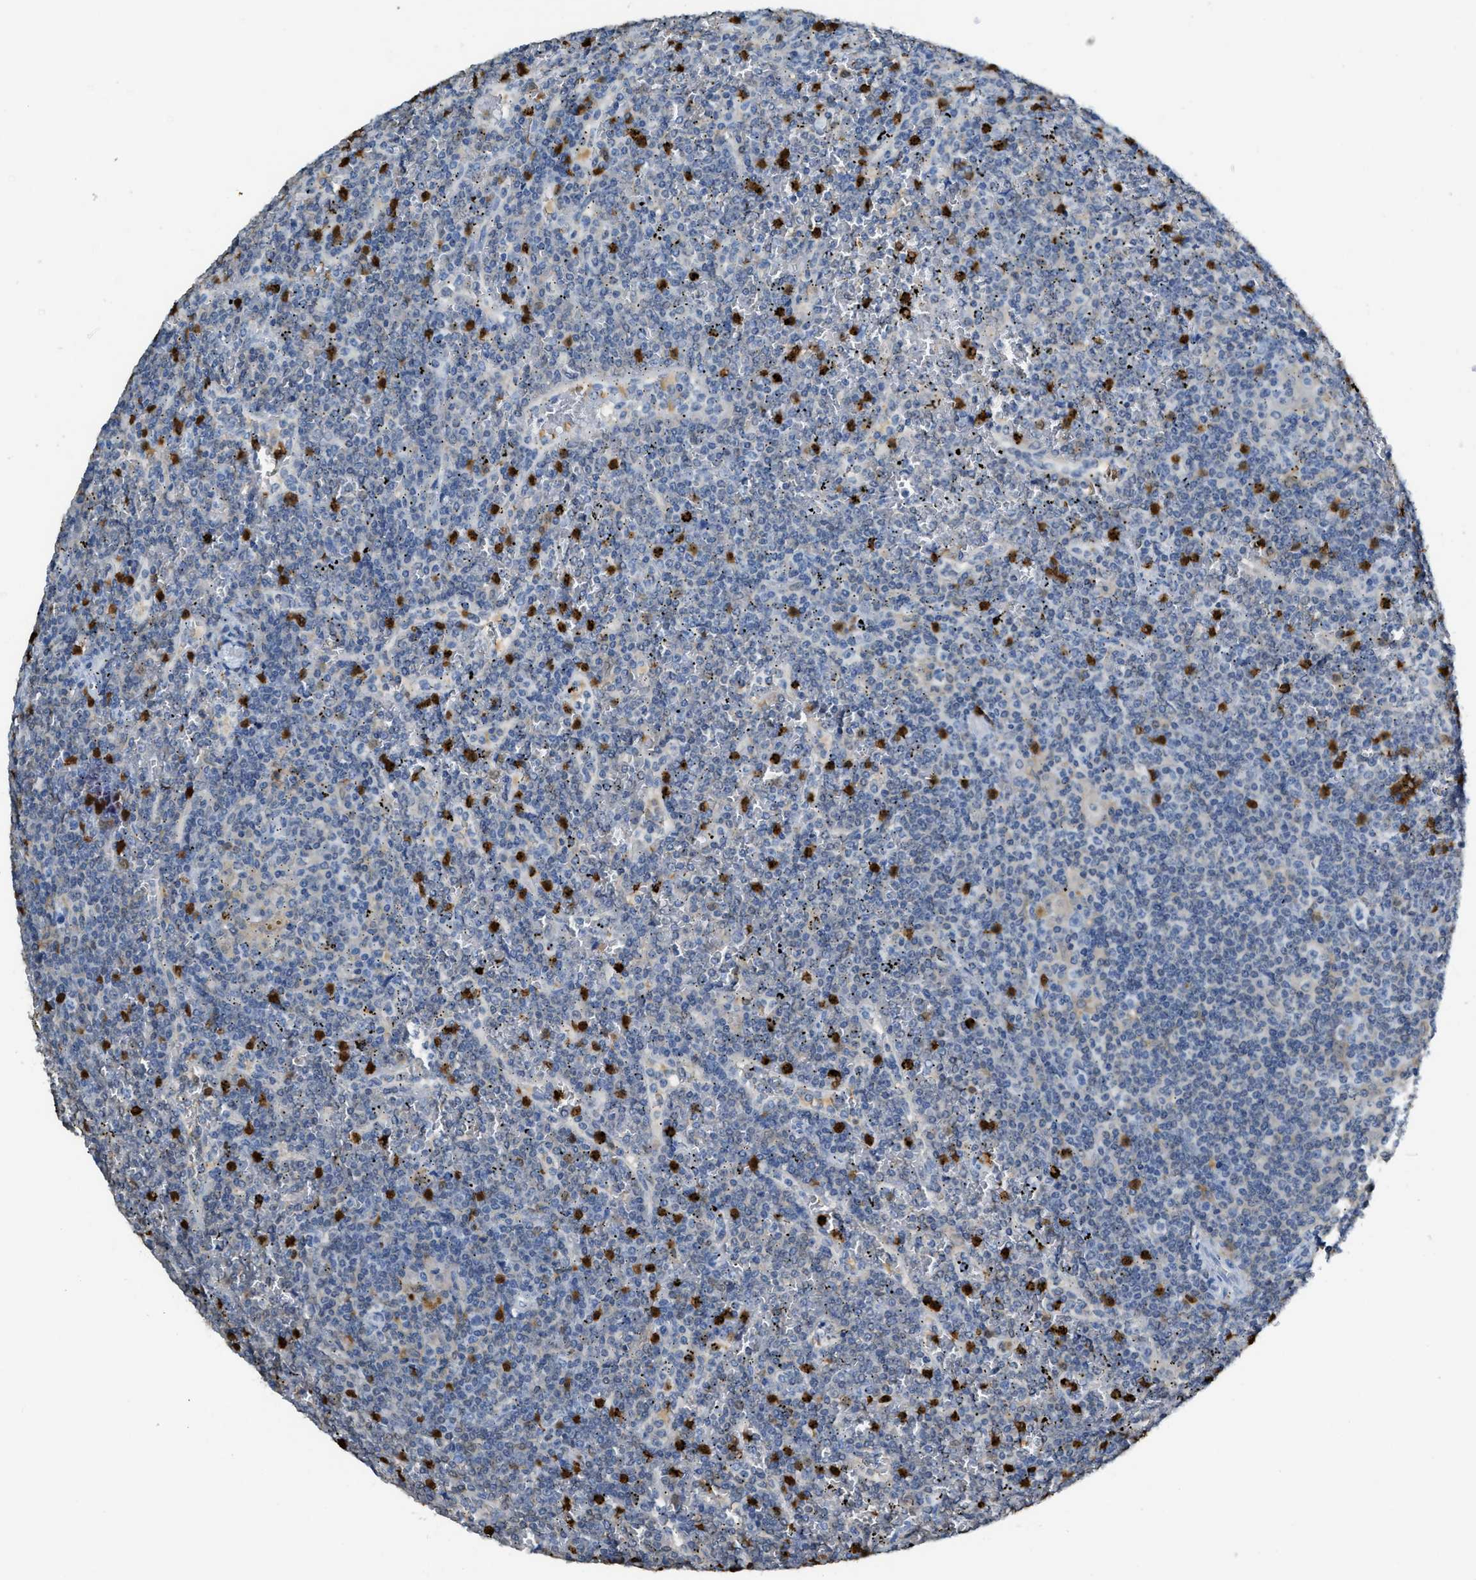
{"staining": {"intensity": "negative", "quantity": "none", "location": "none"}, "tissue": "lymphoma", "cell_type": "Tumor cells", "image_type": "cancer", "snomed": [{"axis": "morphology", "description": "Malignant lymphoma, non-Hodgkin's type, Low grade"}, {"axis": "topography", "description": "Spleen"}], "caption": "DAB (3,3'-diaminobenzidine) immunohistochemical staining of human malignant lymphoma, non-Hodgkin's type (low-grade) shows no significant staining in tumor cells. (DAB immunohistochemistry (IHC), high magnification).", "gene": "SERPINB1", "patient": {"sex": "female", "age": 19}}